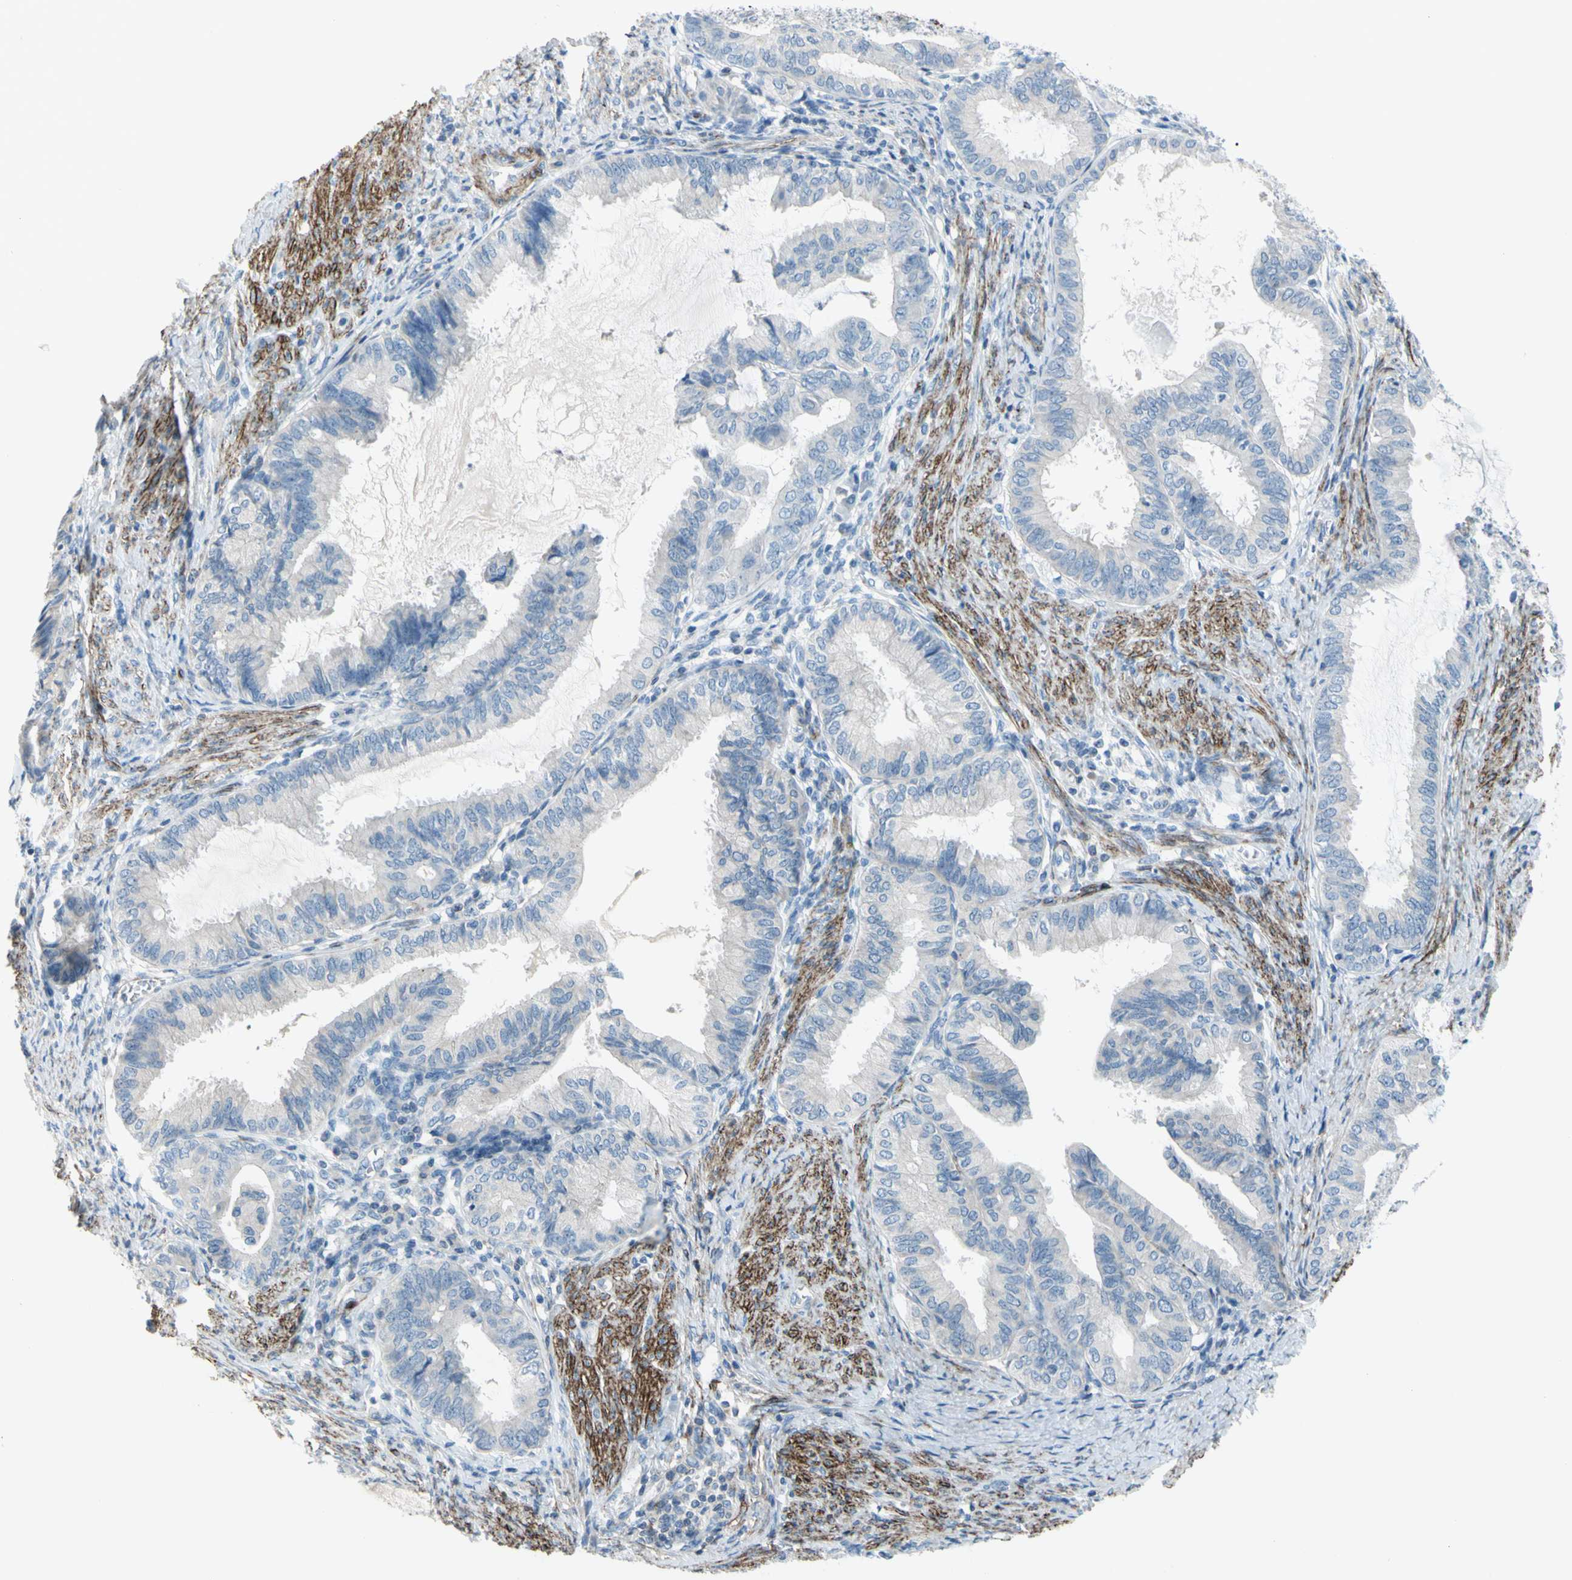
{"staining": {"intensity": "negative", "quantity": "none", "location": "none"}, "tissue": "endometrial cancer", "cell_type": "Tumor cells", "image_type": "cancer", "snomed": [{"axis": "morphology", "description": "Adenocarcinoma, NOS"}, {"axis": "topography", "description": "Endometrium"}], "caption": "Tumor cells show no significant protein positivity in endometrial cancer (adenocarcinoma).", "gene": "PRRG2", "patient": {"sex": "female", "age": 86}}